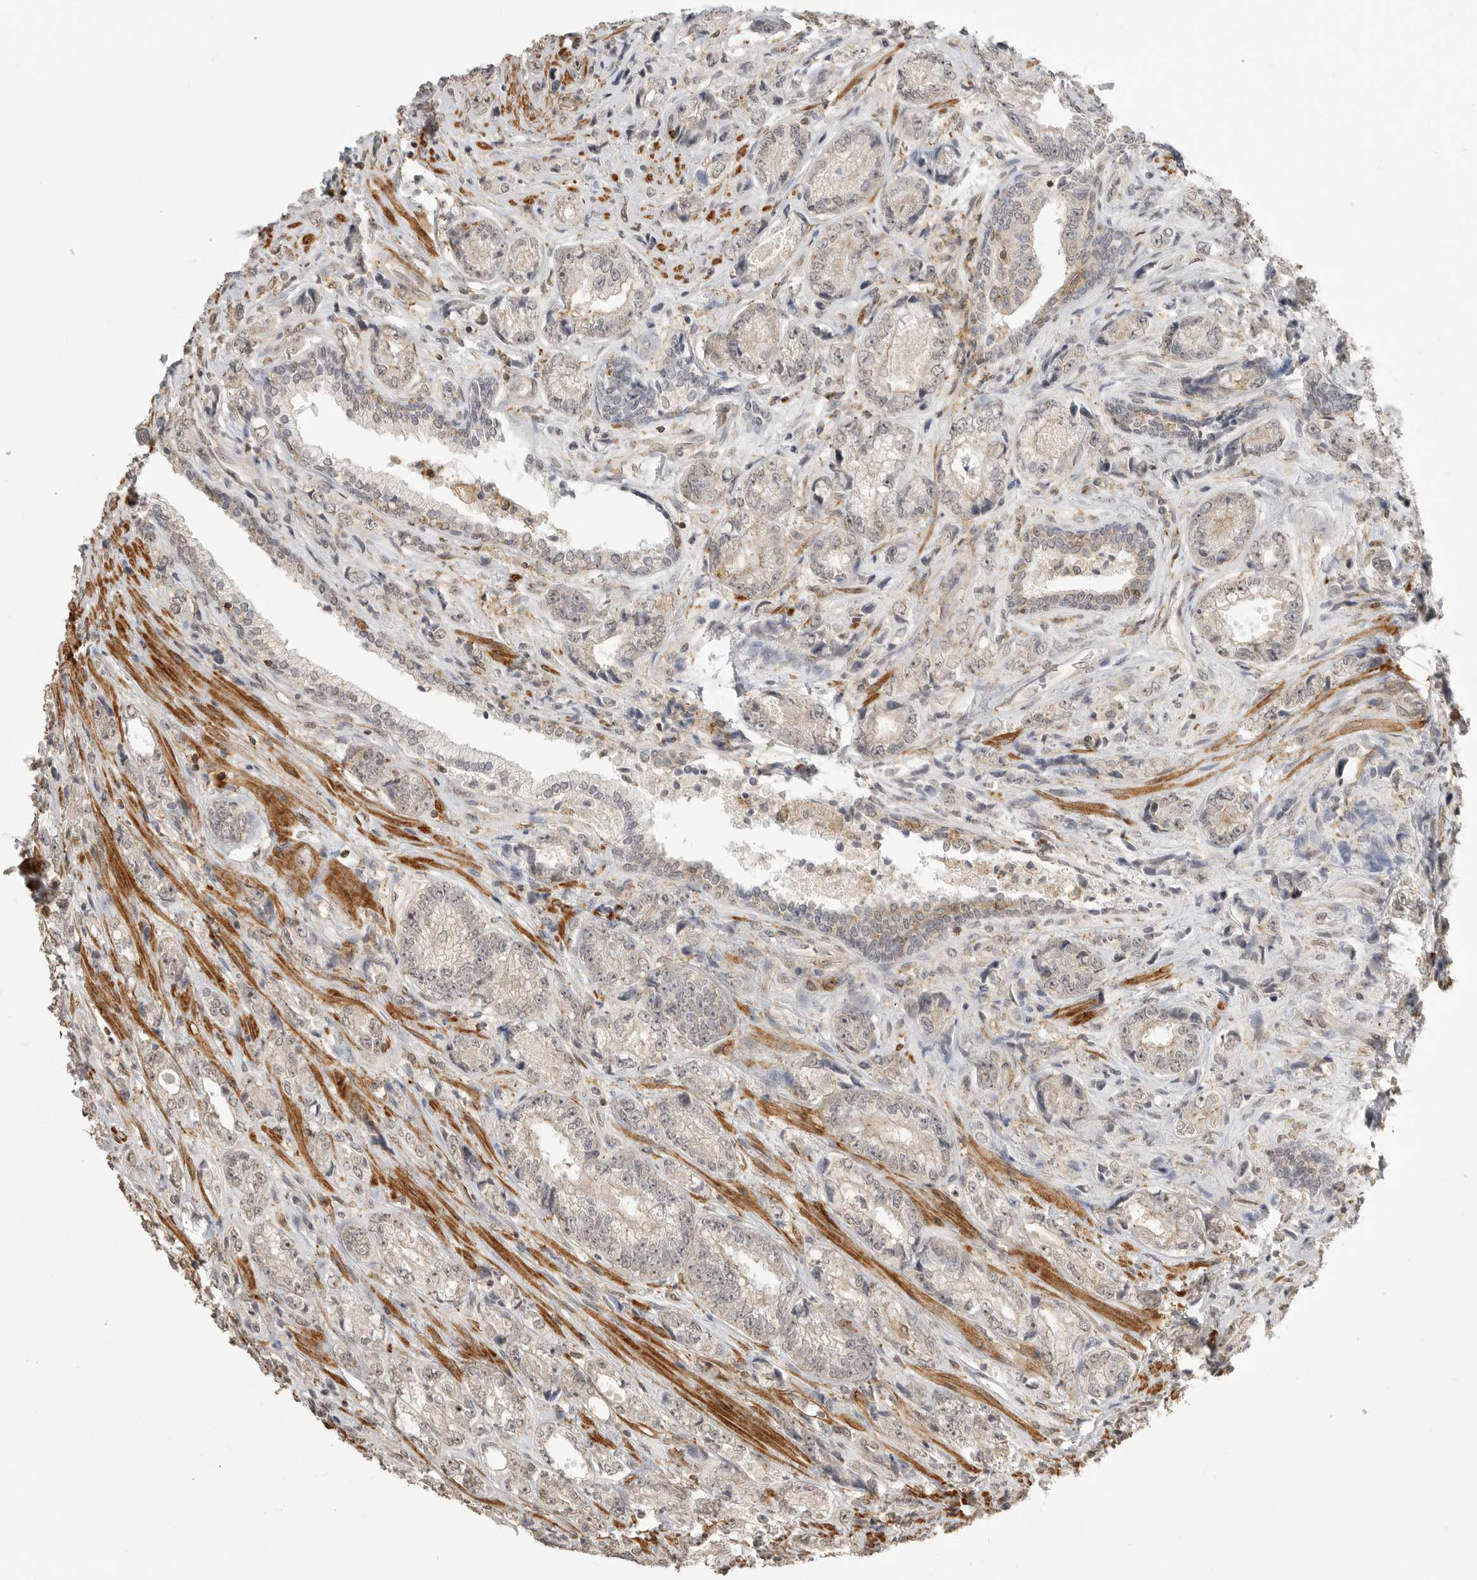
{"staining": {"intensity": "weak", "quantity": "<25%", "location": "cytoplasmic/membranous"}, "tissue": "prostate cancer", "cell_type": "Tumor cells", "image_type": "cancer", "snomed": [{"axis": "morphology", "description": "Adenocarcinoma, High grade"}, {"axis": "topography", "description": "Prostate"}], "caption": "The histopathology image reveals no significant positivity in tumor cells of prostate cancer. The staining is performed using DAB brown chromogen with nuclei counter-stained in using hematoxylin.", "gene": "GPC2", "patient": {"sex": "male", "age": 61}}